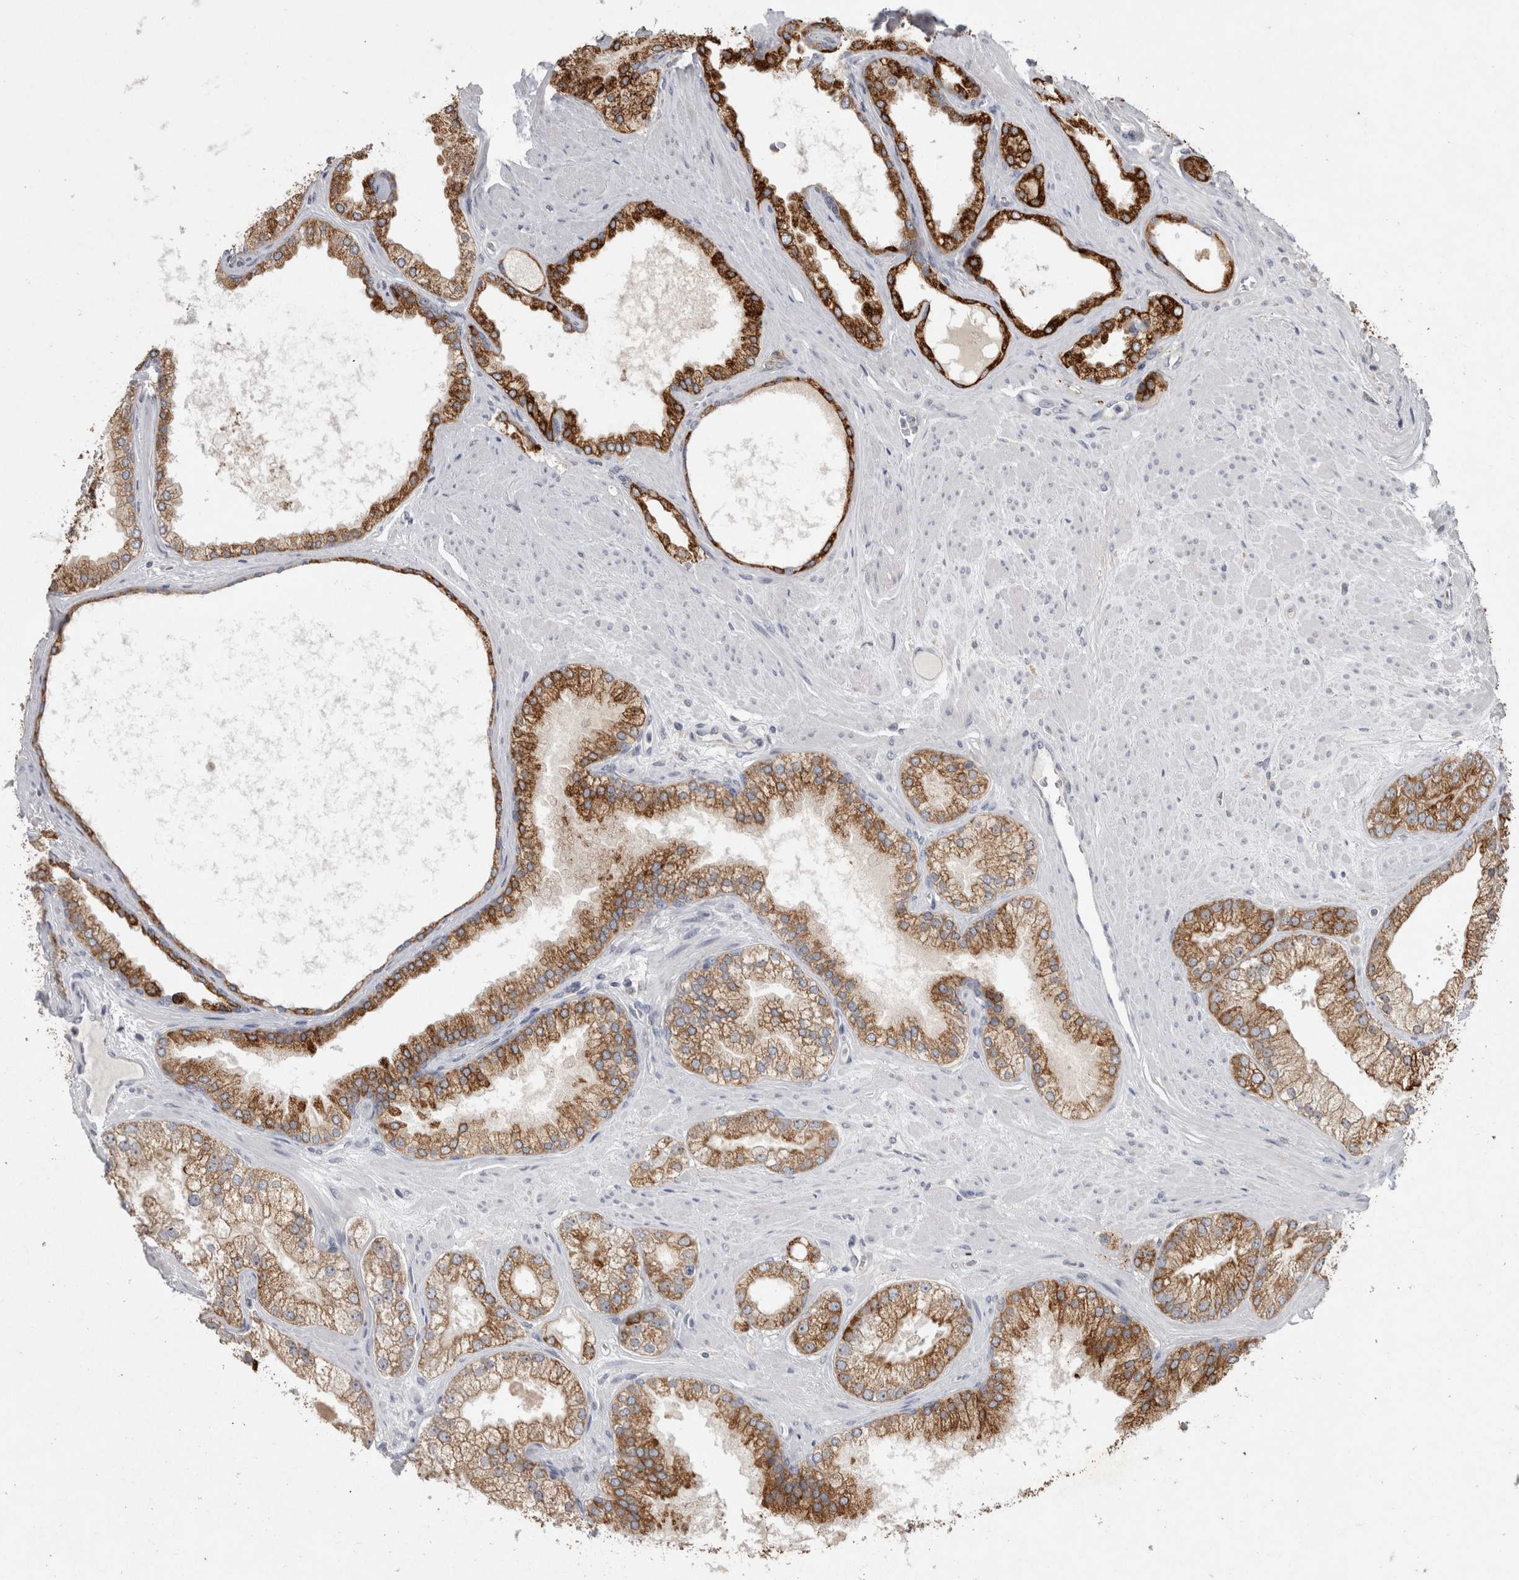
{"staining": {"intensity": "strong", "quantity": ">75%", "location": "cytoplasmic/membranous"}, "tissue": "prostate cancer", "cell_type": "Tumor cells", "image_type": "cancer", "snomed": [{"axis": "morphology", "description": "Adenocarcinoma, High grade"}, {"axis": "topography", "description": "Prostate"}], "caption": "An image of adenocarcinoma (high-grade) (prostate) stained for a protein displays strong cytoplasmic/membranous brown staining in tumor cells.", "gene": "LRRC40", "patient": {"sex": "male", "age": 58}}